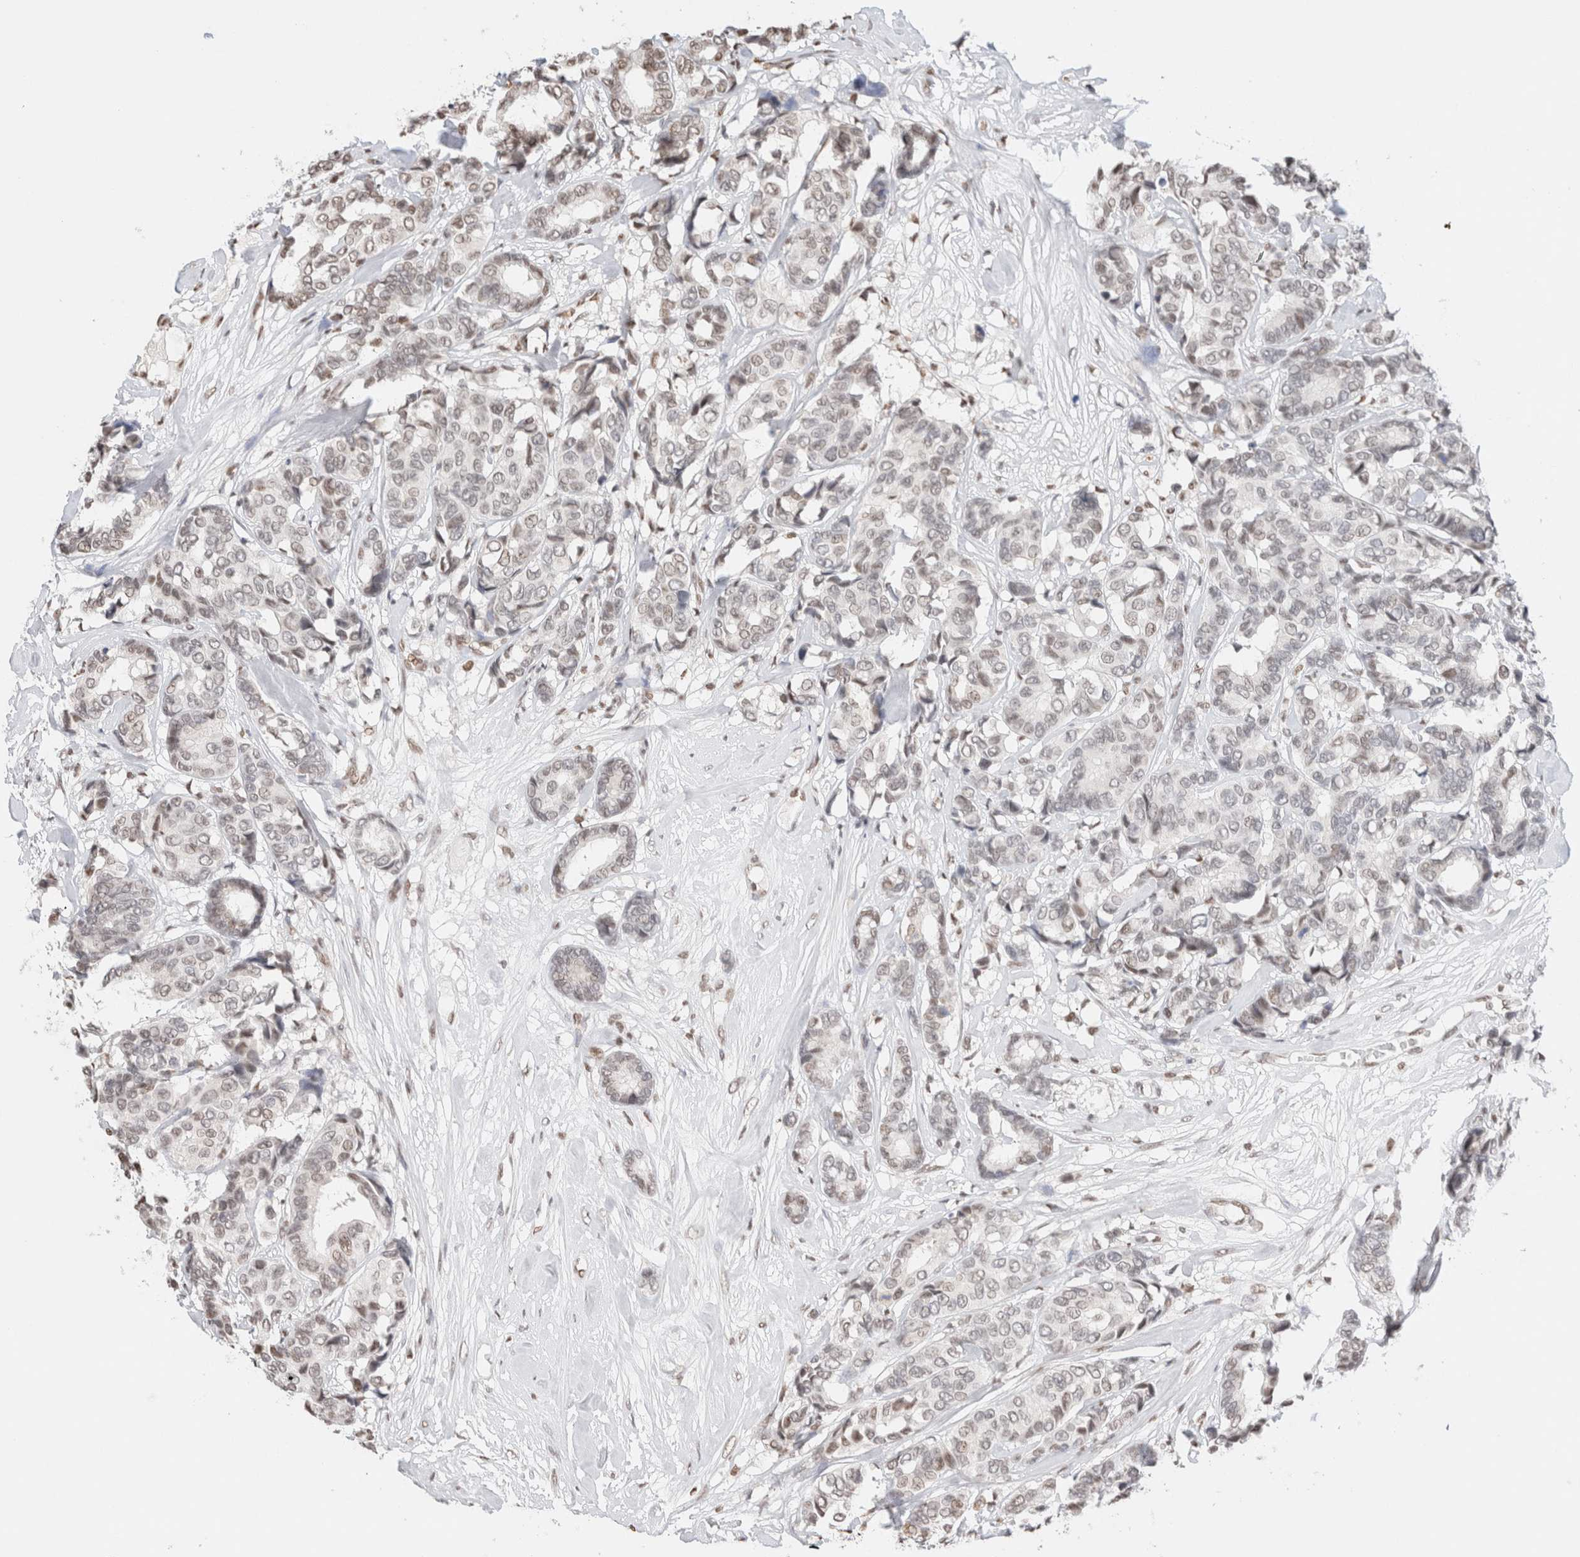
{"staining": {"intensity": "weak", "quantity": "25%-75%", "location": "nuclear"}, "tissue": "breast cancer", "cell_type": "Tumor cells", "image_type": "cancer", "snomed": [{"axis": "morphology", "description": "Duct carcinoma"}, {"axis": "topography", "description": "Breast"}], "caption": "Immunohistochemical staining of human breast cancer (invasive ductal carcinoma) exhibits low levels of weak nuclear protein positivity in approximately 25%-75% of tumor cells. (brown staining indicates protein expression, while blue staining denotes nuclei).", "gene": "SUPT3H", "patient": {"sex": "female", "age": 87}}